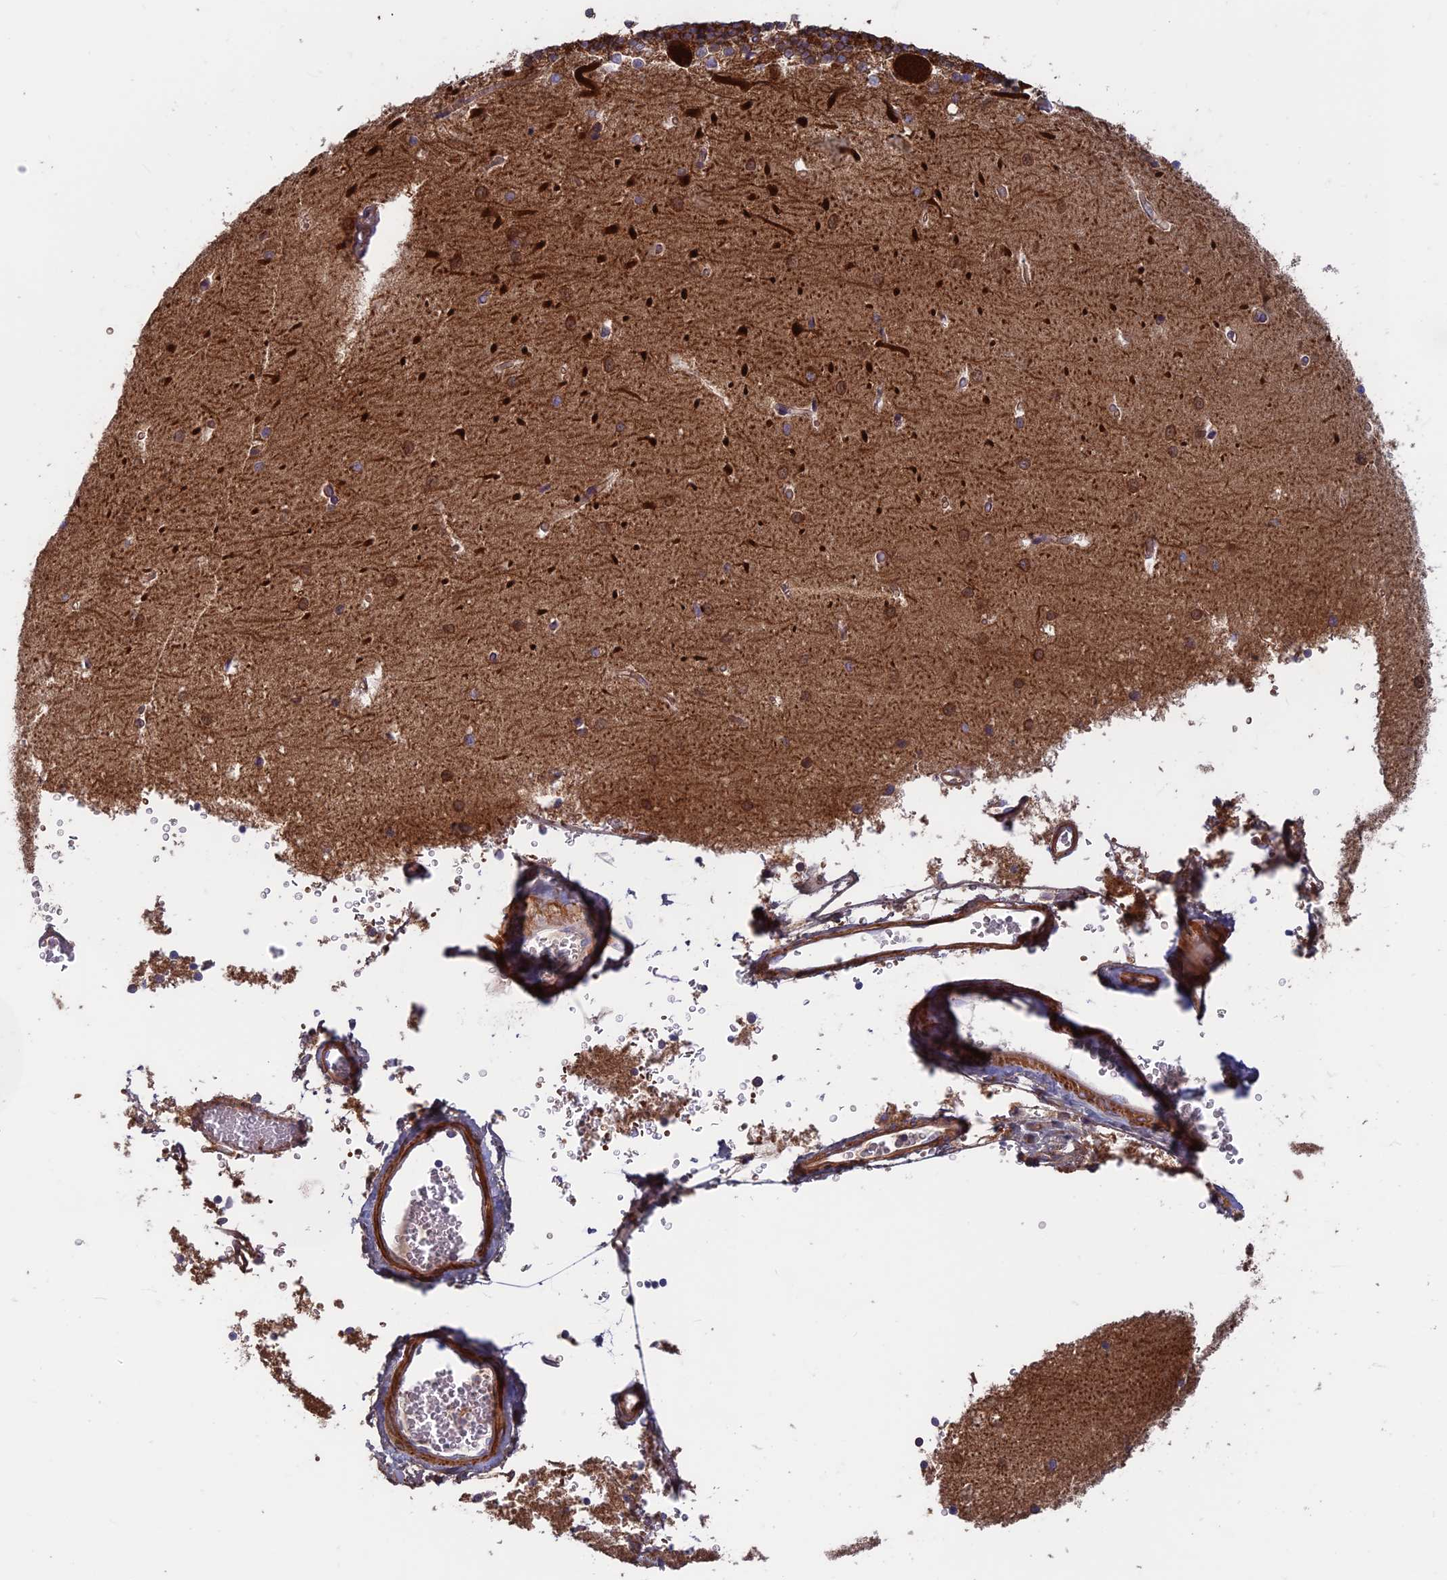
{"staining": {"intensity": "weak", "quantity": "<25%", "location": "cytoplasmic/membranous"}, "tissue": "cerebellum", "cell_type": "Cells in granular layer", "image_type": "normal", "snomed": [{"axis": "morphology", "description": "Normal tissue, NOS"}, {"axis": "topography", "description": "Cerebellum"}], "caption": "DAB (3,3'-diaminobenzidine) immunohistochemical staining of unremarkable human cerebellum demonstrates no significant staining in cells in granular layer.", "gene": "DNM1L", "patient": {"sex": "male", "age": 37}}